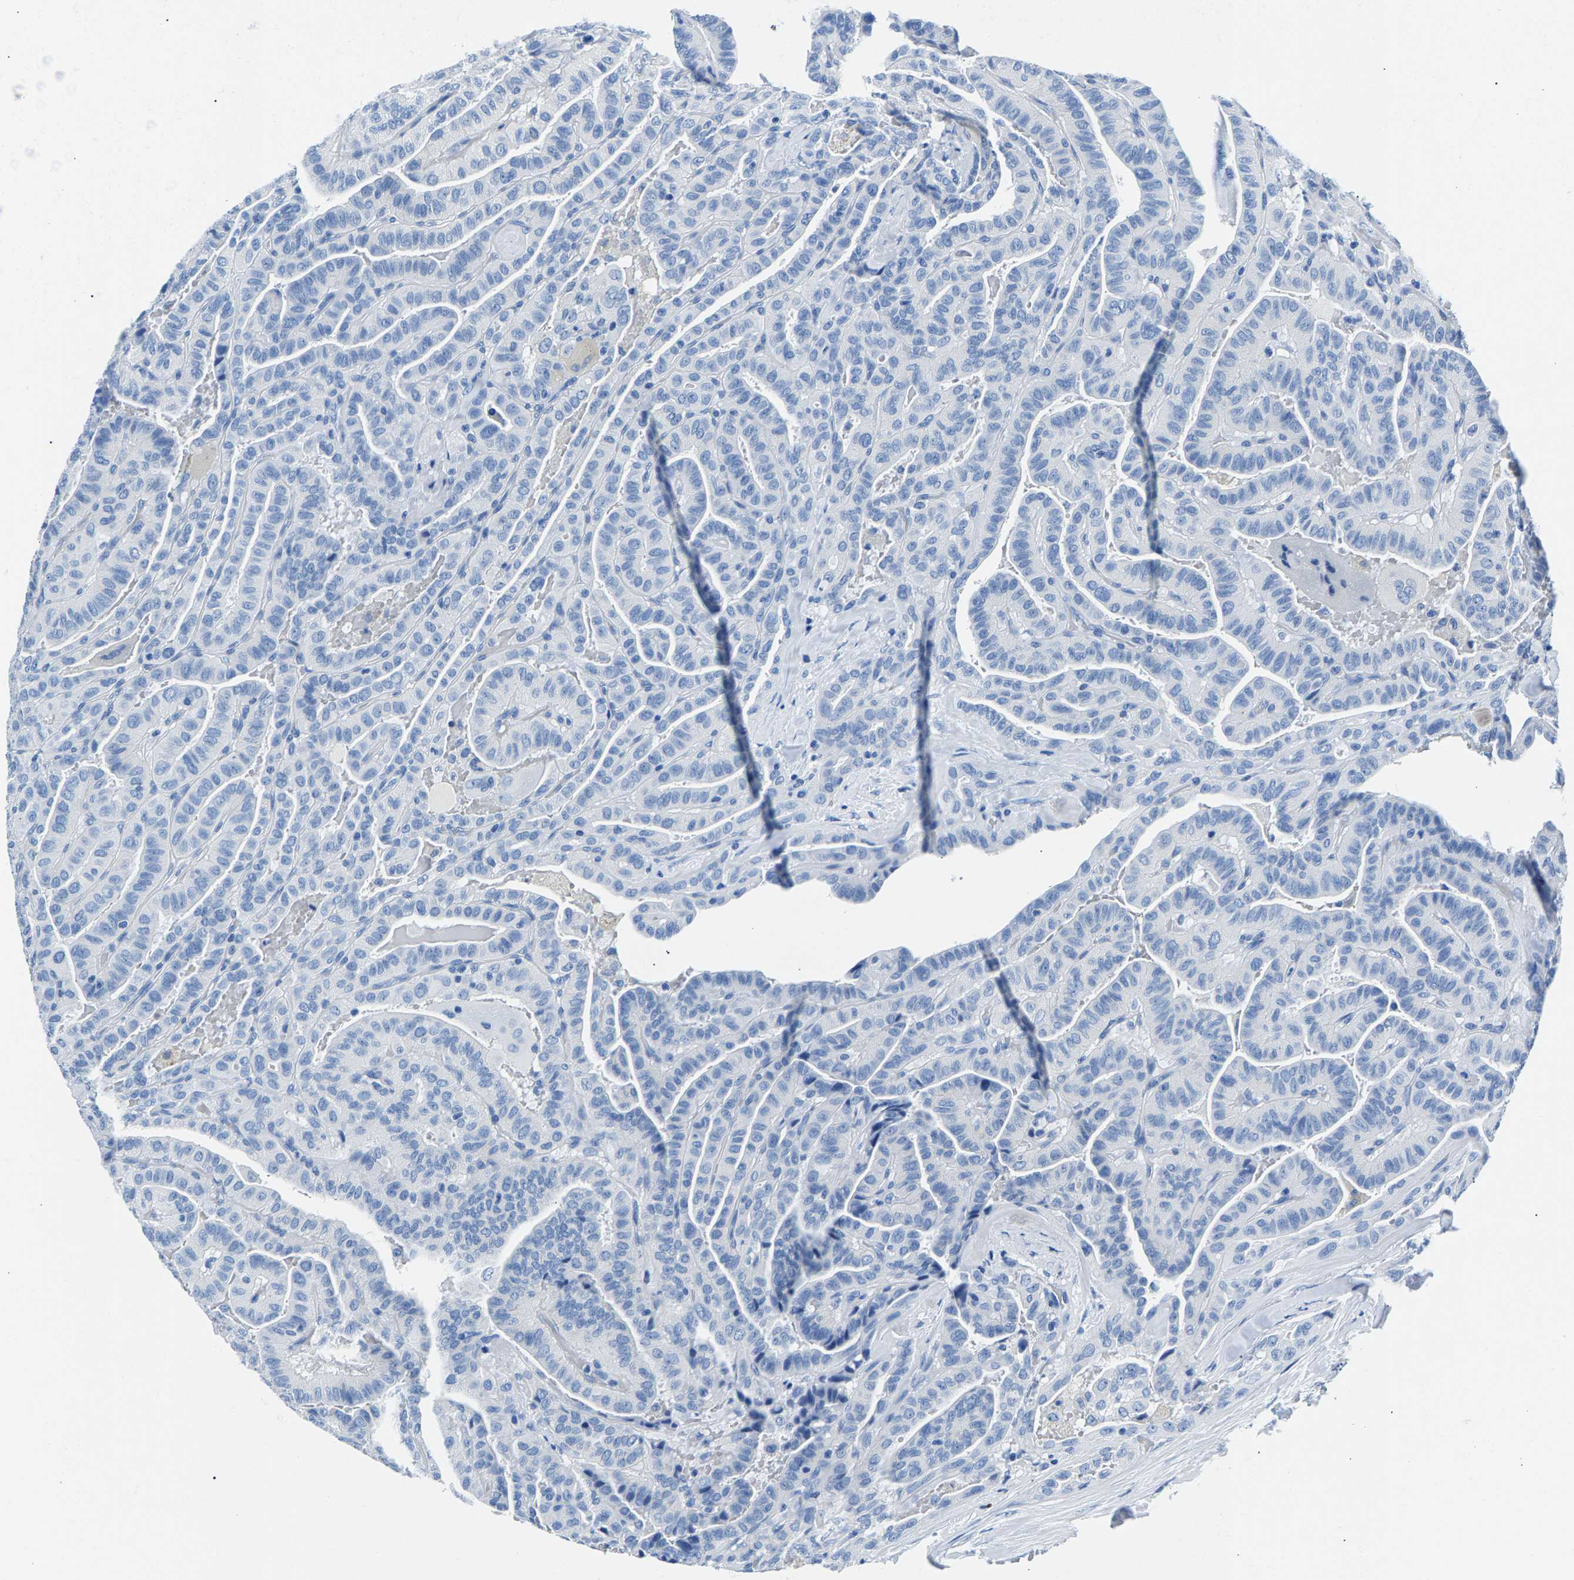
{"staining": {"intensity": "negative", "quantity": "none", "location": "none"}, "tissue": "thyroid cancer", "cell_type": "Tumor cells", "image_type": "cancer", "snomed": [{"axis": "morphology", "description": "Papillary adenocarcinoma, NOS"}, {"axis": "topography", "description": "Thyroid gland"}], "caption": "Thyroid cancer was stained to show a protein in brown. There is no significant staining in tumor cells. The staining was performed using DAB to visualize the protein expression in brown, while the nuclei were stained in blue with hematoxylin (Magnification: 20x).", "gene": "CPS1", "patient": {"sex": "male", "age": 77}}